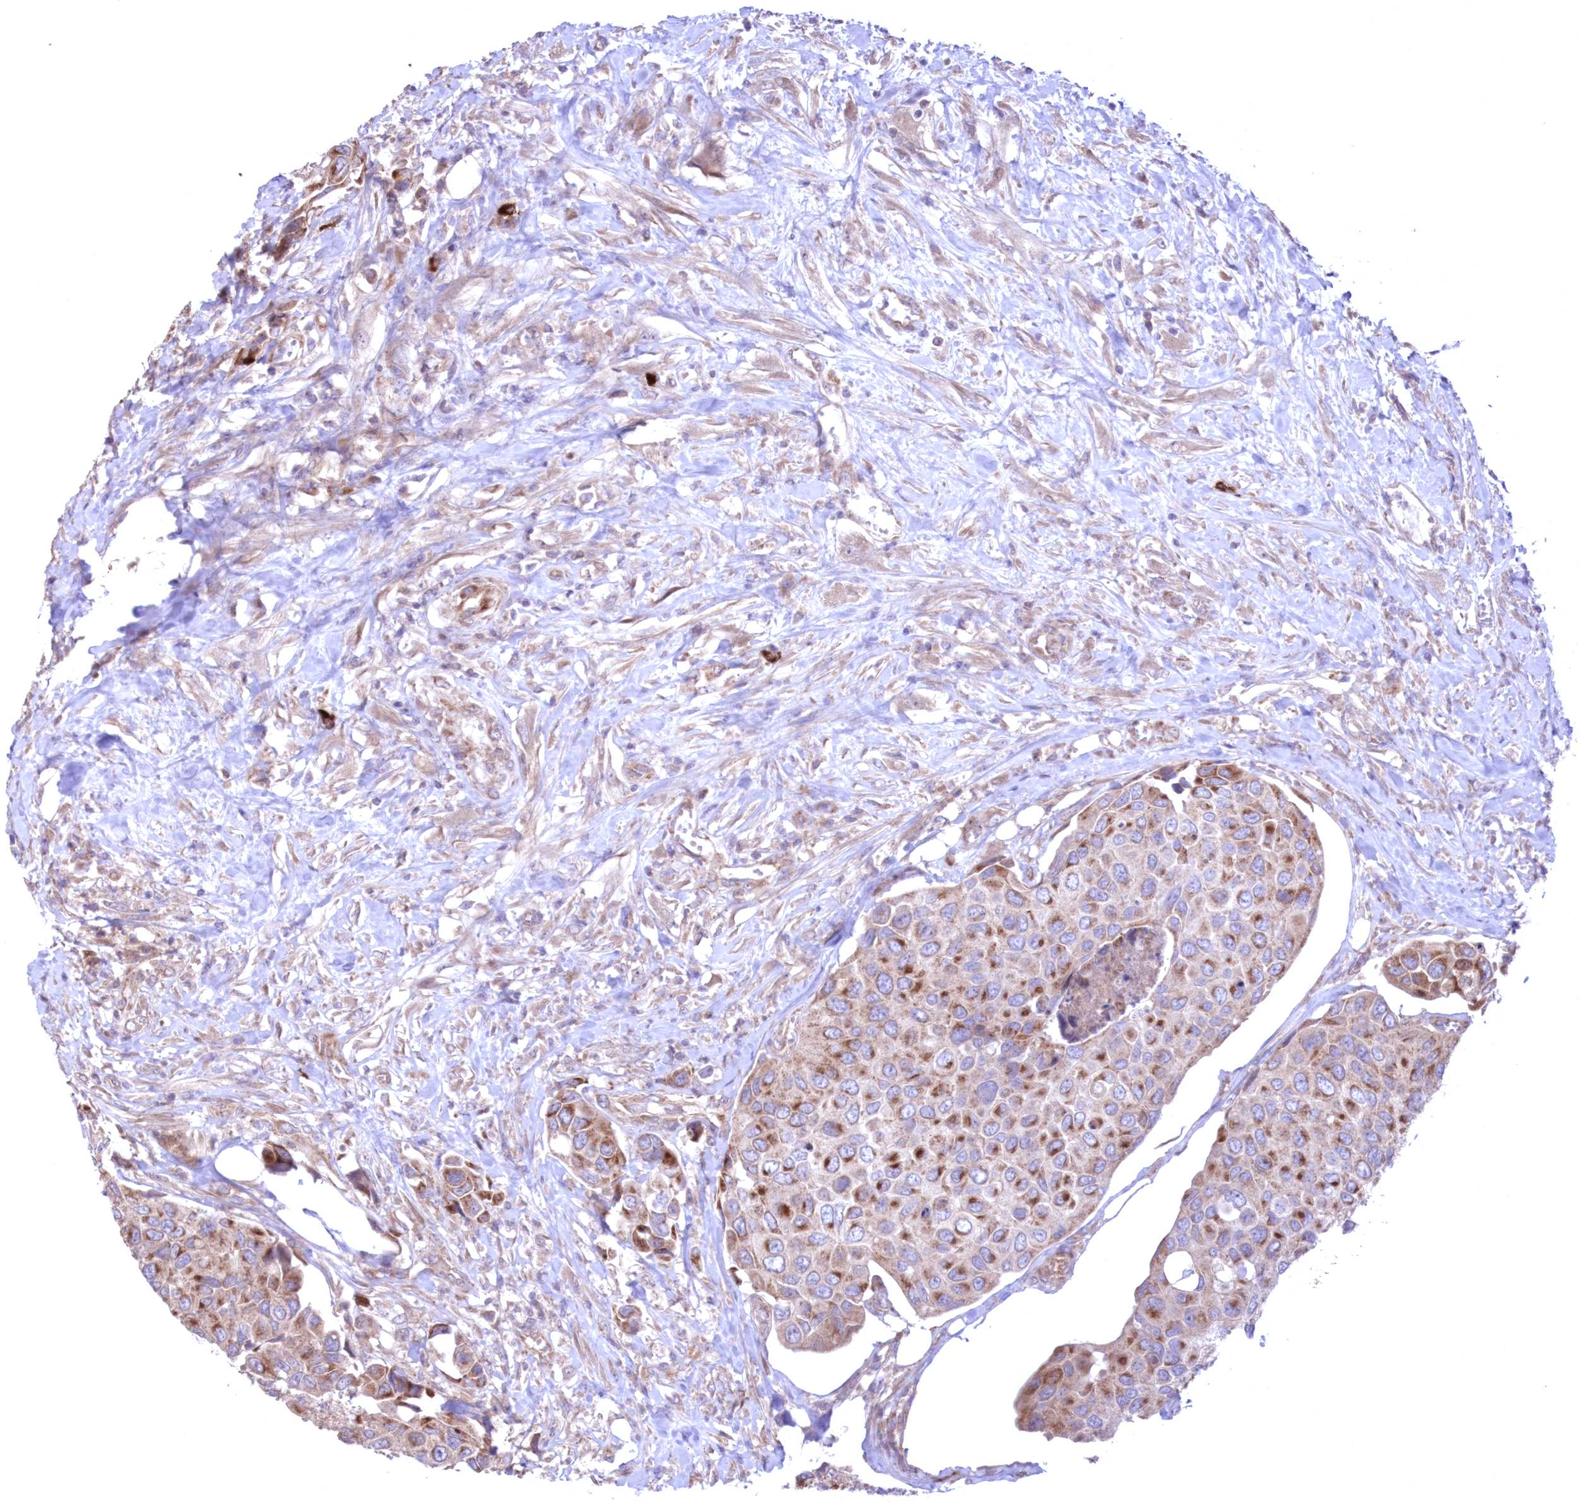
{"staining": {"intensity": "moderate", "quantity": ">75%", "location": "cytoplasmic/membranous"}, "tissue": "urothelial cancer", "cell_type": "Tumor cells", "image_type": "cancer", "snomed": [{"axis": "morphology", "description": "Urothelial carcinoma, High grade"}, {"axis": "topography", "description": "Urinary bladder"}], "caption": "Immunohistochemistry of urothelial cancer demonstrates medium levels of moderate cytoplasmic/membranous positivity in approximately >75% of tumor cells.", "gene": "MTRF1L", "patient": {"sex": "male", "age": 74}}